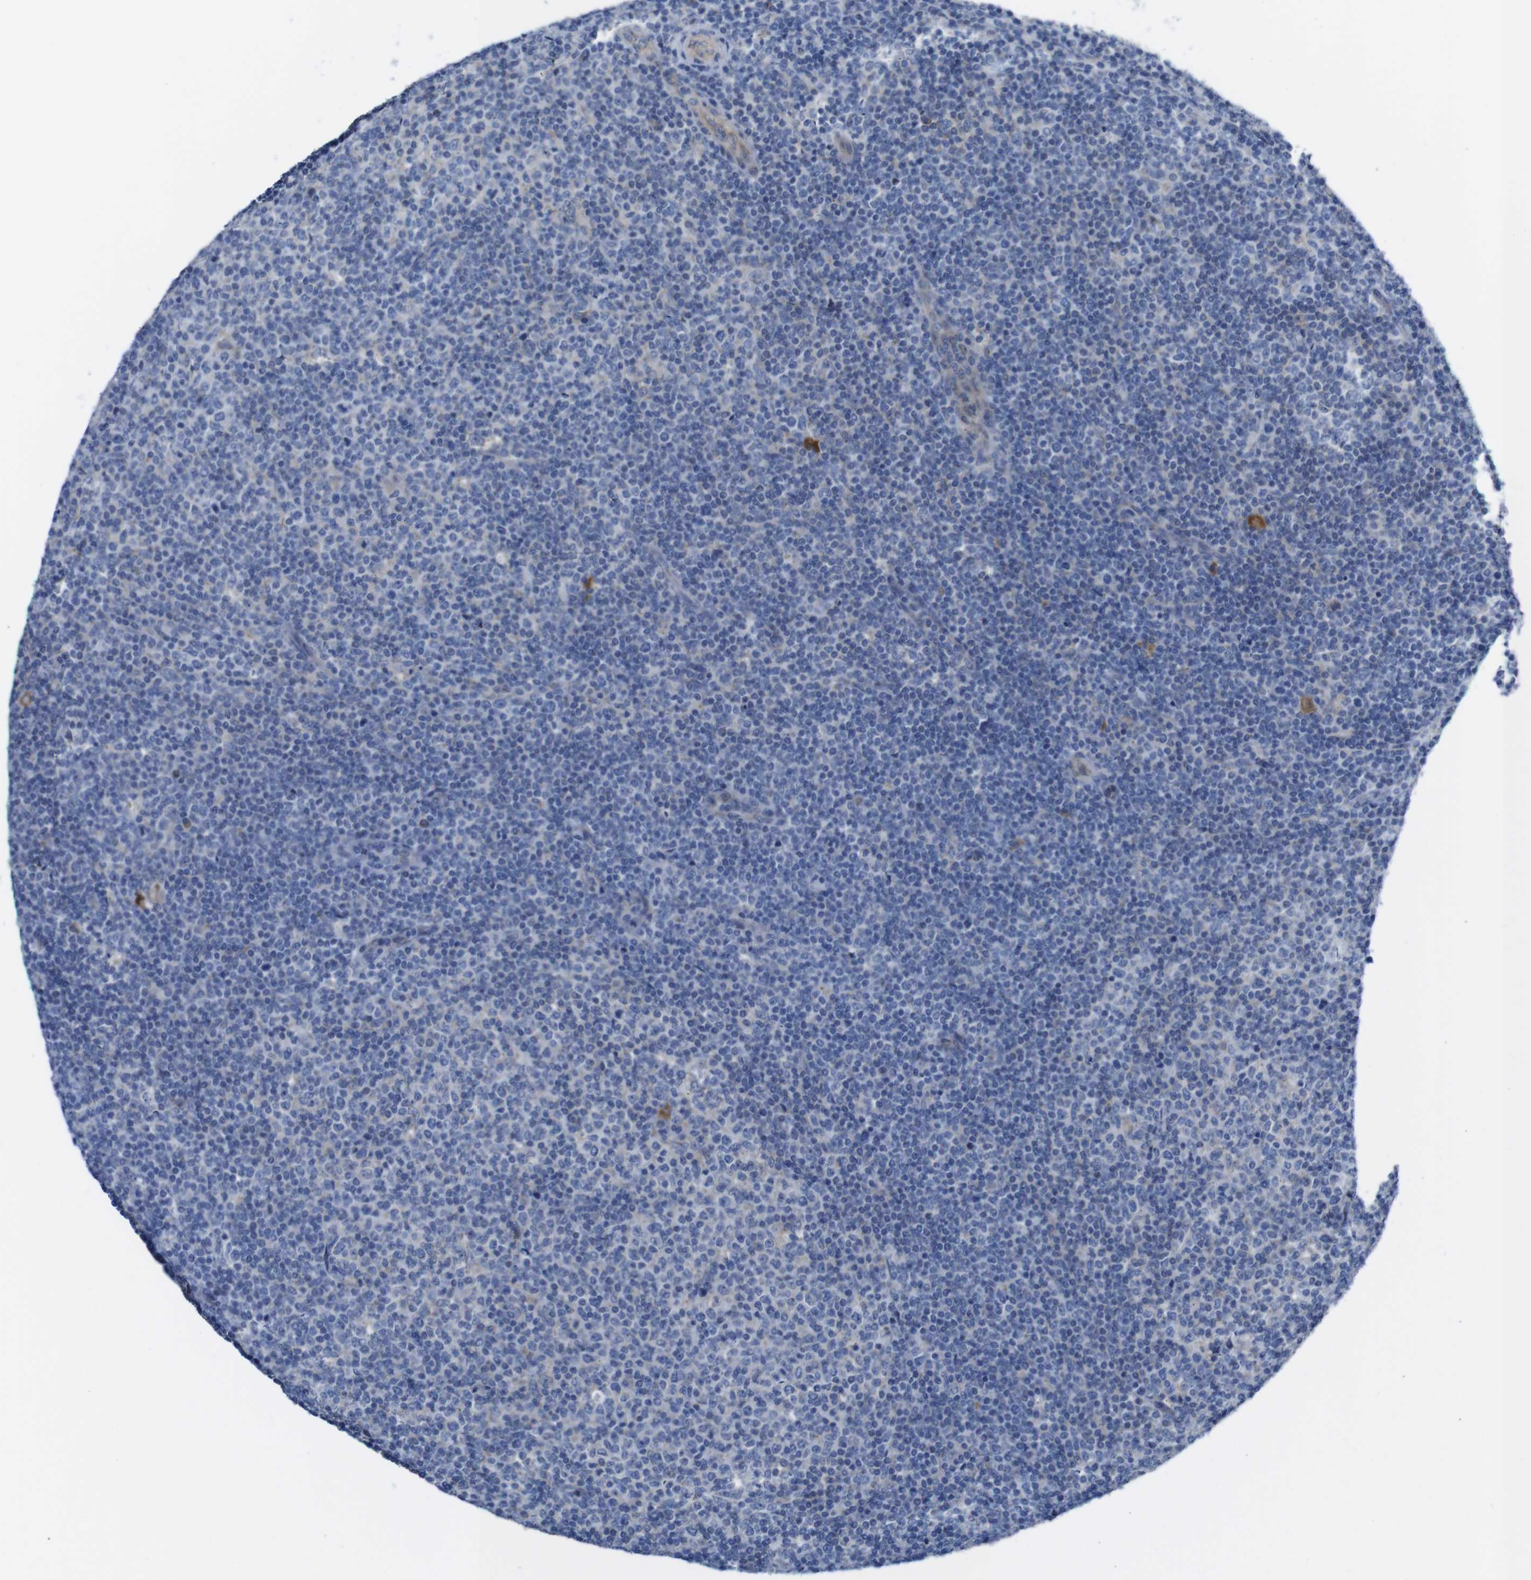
{"staining": {"intensity": "negative", "quantity": "none", "location": "none"}, "tissue": "lymphoma", "cell_type": "Tumor cells", "image_type": "cancer", "snomed": [{"axis": "morphology", "description": "Malignant lymphoma, non-Hodgkin's type, Low grade"}, {"axis": "topography", "description": "Lymph node"}], "caption": "A high-resolution photomicrograph shows immunohistochemistry (IHC) staining of low-grade malignant lymphoma, non-Hodgkin's type, which exhibits no significant expression in tumor cells.", "gene": "DDRGK1", "patient": {"sex": "male", "age": 70}}